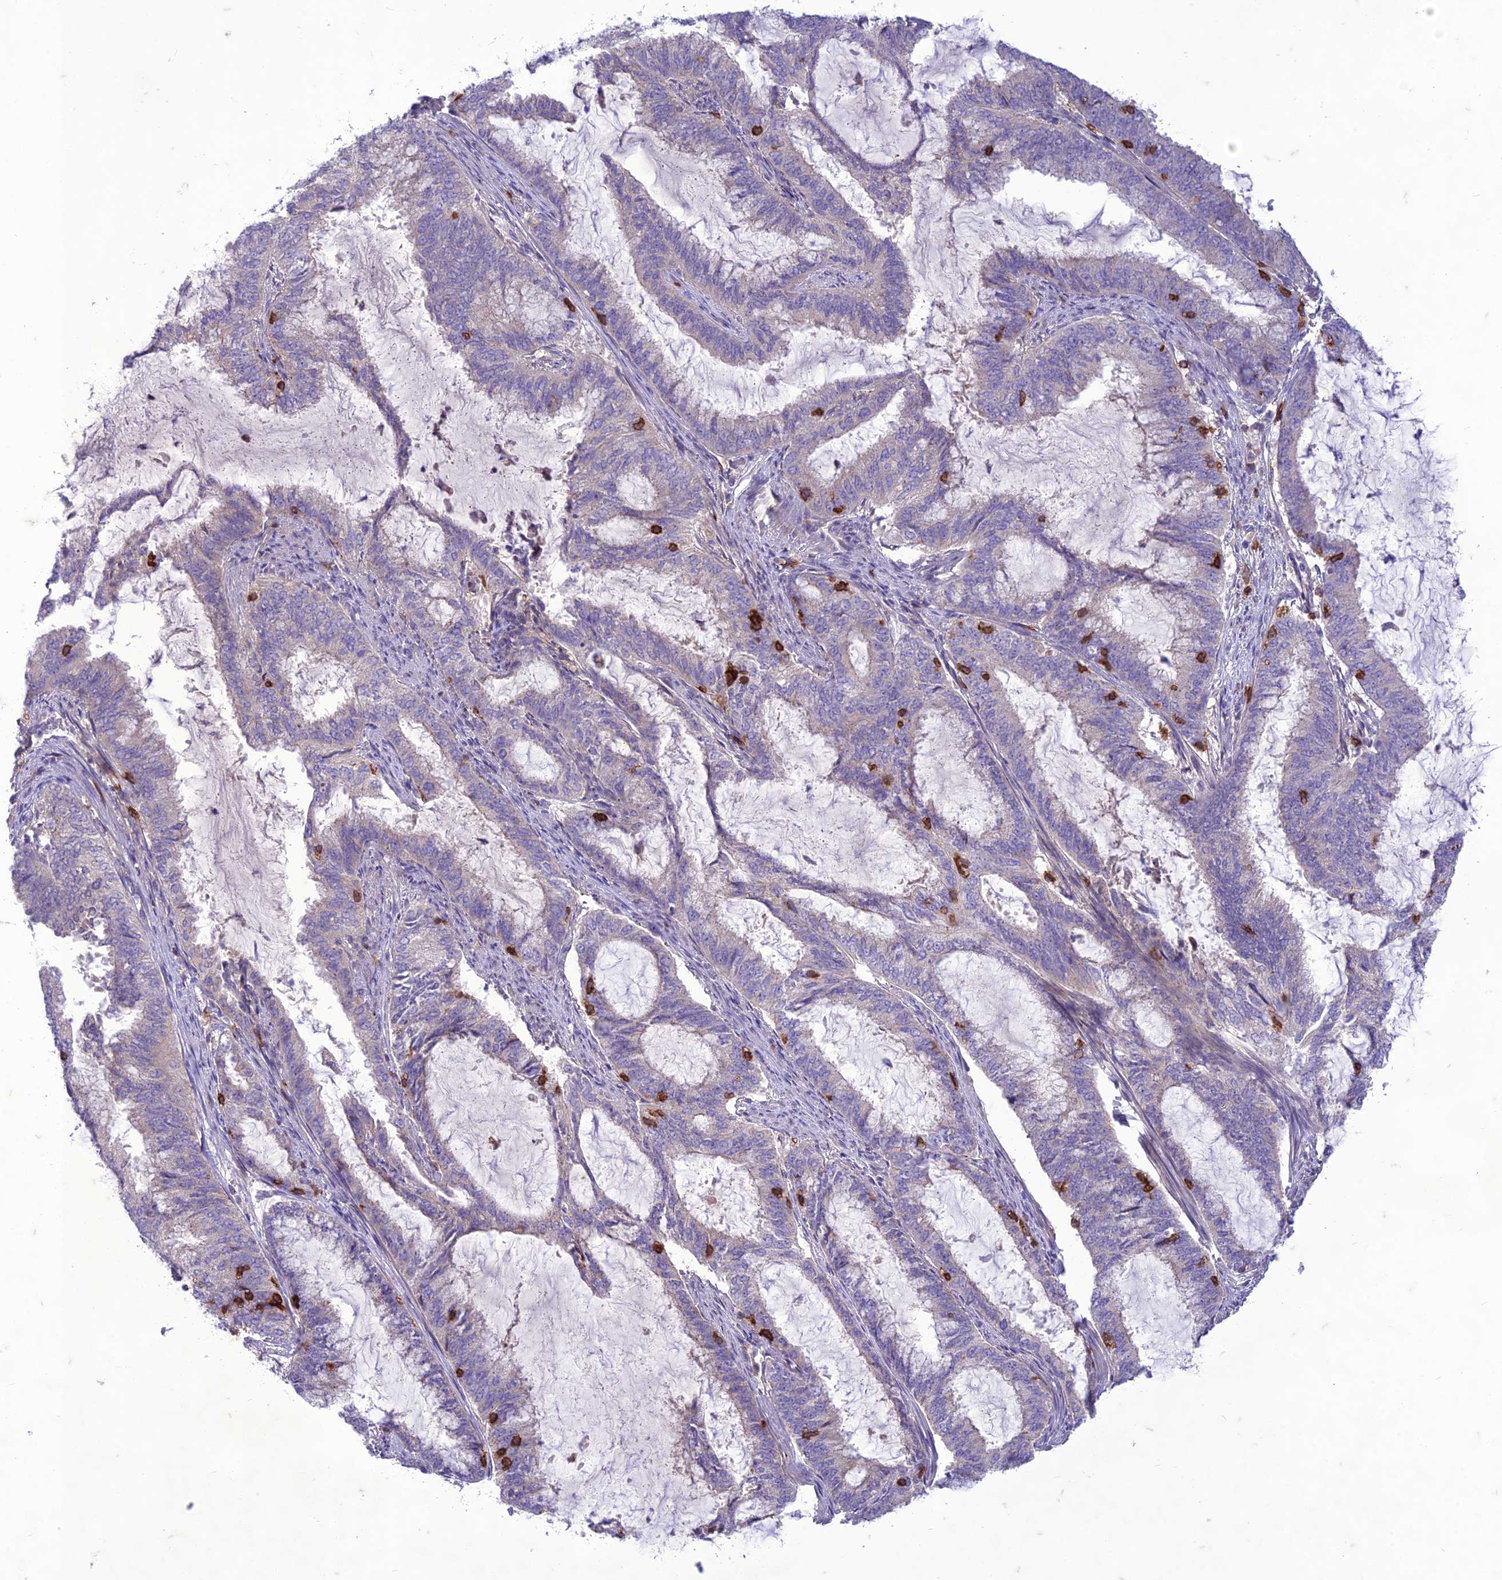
{"staining": {"intensity": "negative", "quantity": "none", "location": "none"}, "tissue": "endometrial cancer", "cell_type": "Tumor cells", "image_type": "cancer", "snomed": [{"axis": "morphology", "description": "Adenocarcinoma, NOS"}, {"axis": "topography", "description": "Endometrium"}], "caption": "There is no significant staining in tumor cells of endometrial cancer. (DAB (3,3'-diaminobenzidine) immunohistochemistry with hematoxylin counter stain).", "gene": "ITGAE", "patient": {"sex": "female", "age": 51}}